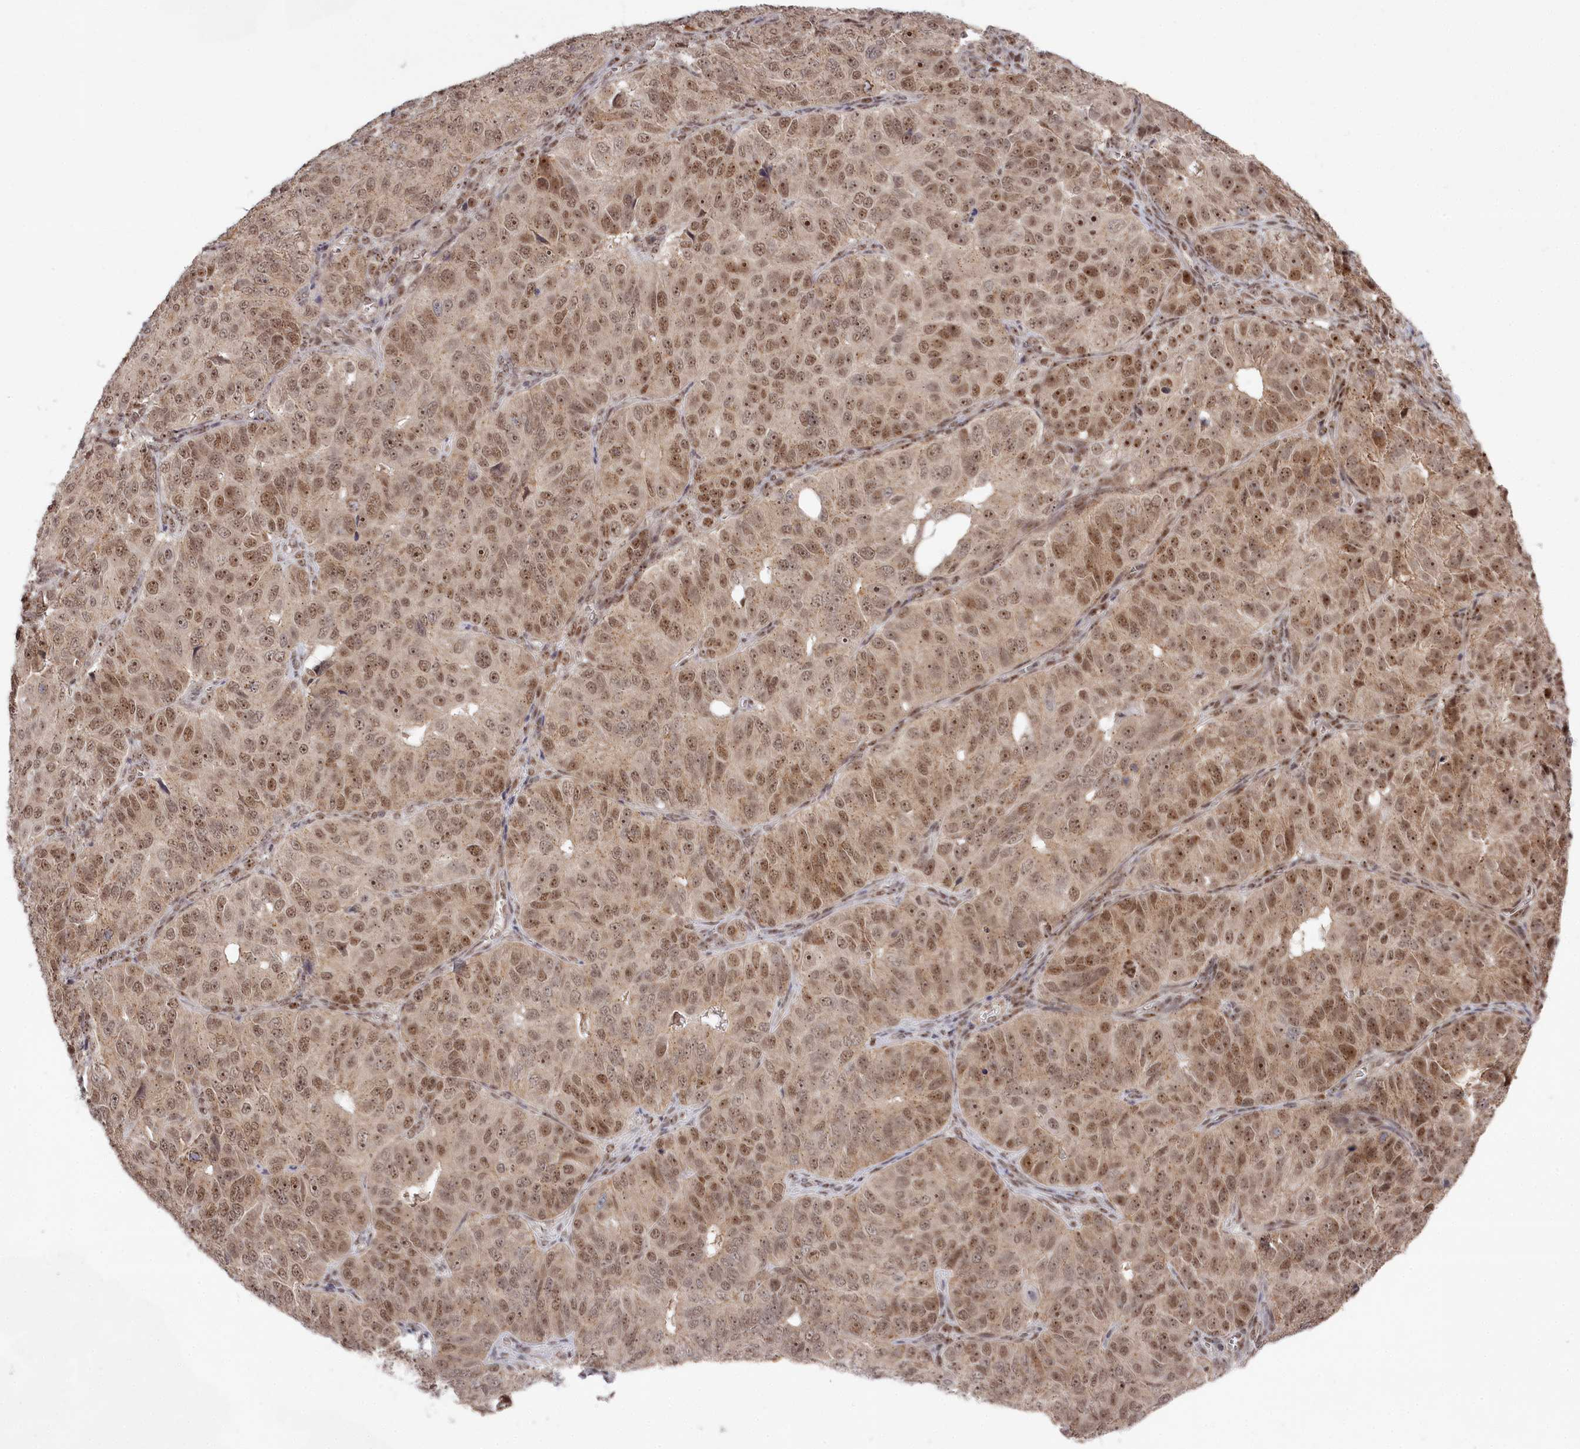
{"staining": {"intensity": "moderate", "quantity": ">75%", "location": "cytoplasmic/membranous,nuclear"}, "tissue": "ovarian cancer", "cell_type": "Tumor cells", "image_type": "cancer", "snomed": [{"axis": "morphology", "description": "Carcinoma, endometroid"}, {"axis": "topography", "description": "Ovary"}], "caption": "Protein expression analysis of ovarian cancer demonstrates moderate cytoplasmic/membranous and nuclear positivity in approximately >75% of tumor cells. (DAB IHC, brown staining for protein, blue staining for nuclei).", "gene": "EXOSC1", "patient": {"sex": "female", "age": 51}}